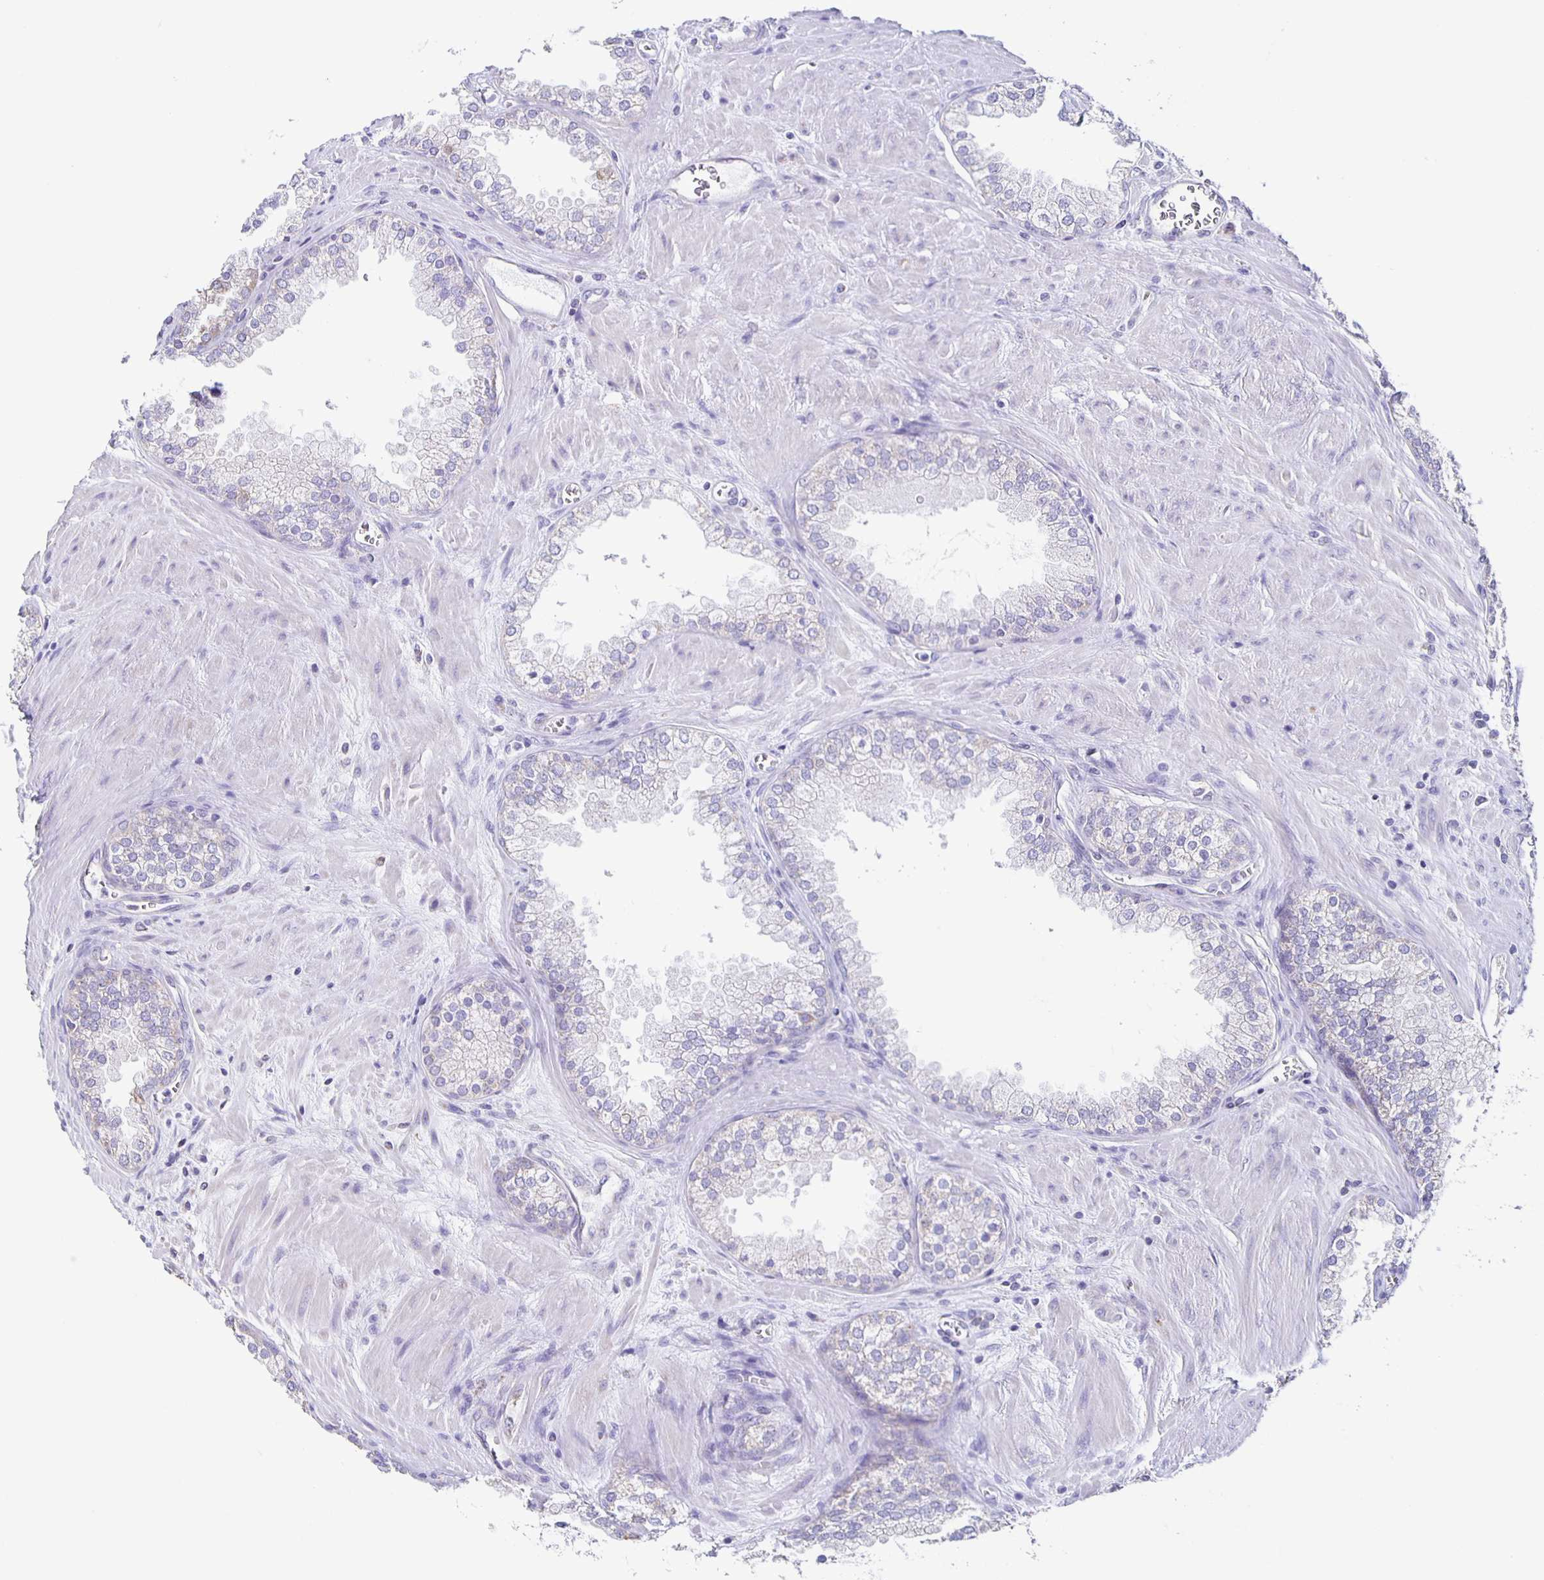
{"staining": {"intensity": "negative", "quantity": "none", "location": "none"}, "tissue": "prostate cancer", "cell_type": "Tumor cells", "image_type": "cancer", "snomed": [{"axis": "morphology", "description": "Adenocarcinoma, High grade"}, {"axis": "topography", "description": "Prostate"}], "caption": "Immunohistochemistry of prostate cancer (high-grade adenocarcinoma) exhibits no staining in tumor cells.", "gene": "TPPP", "patient": {"sex": "male", "age": 66}}